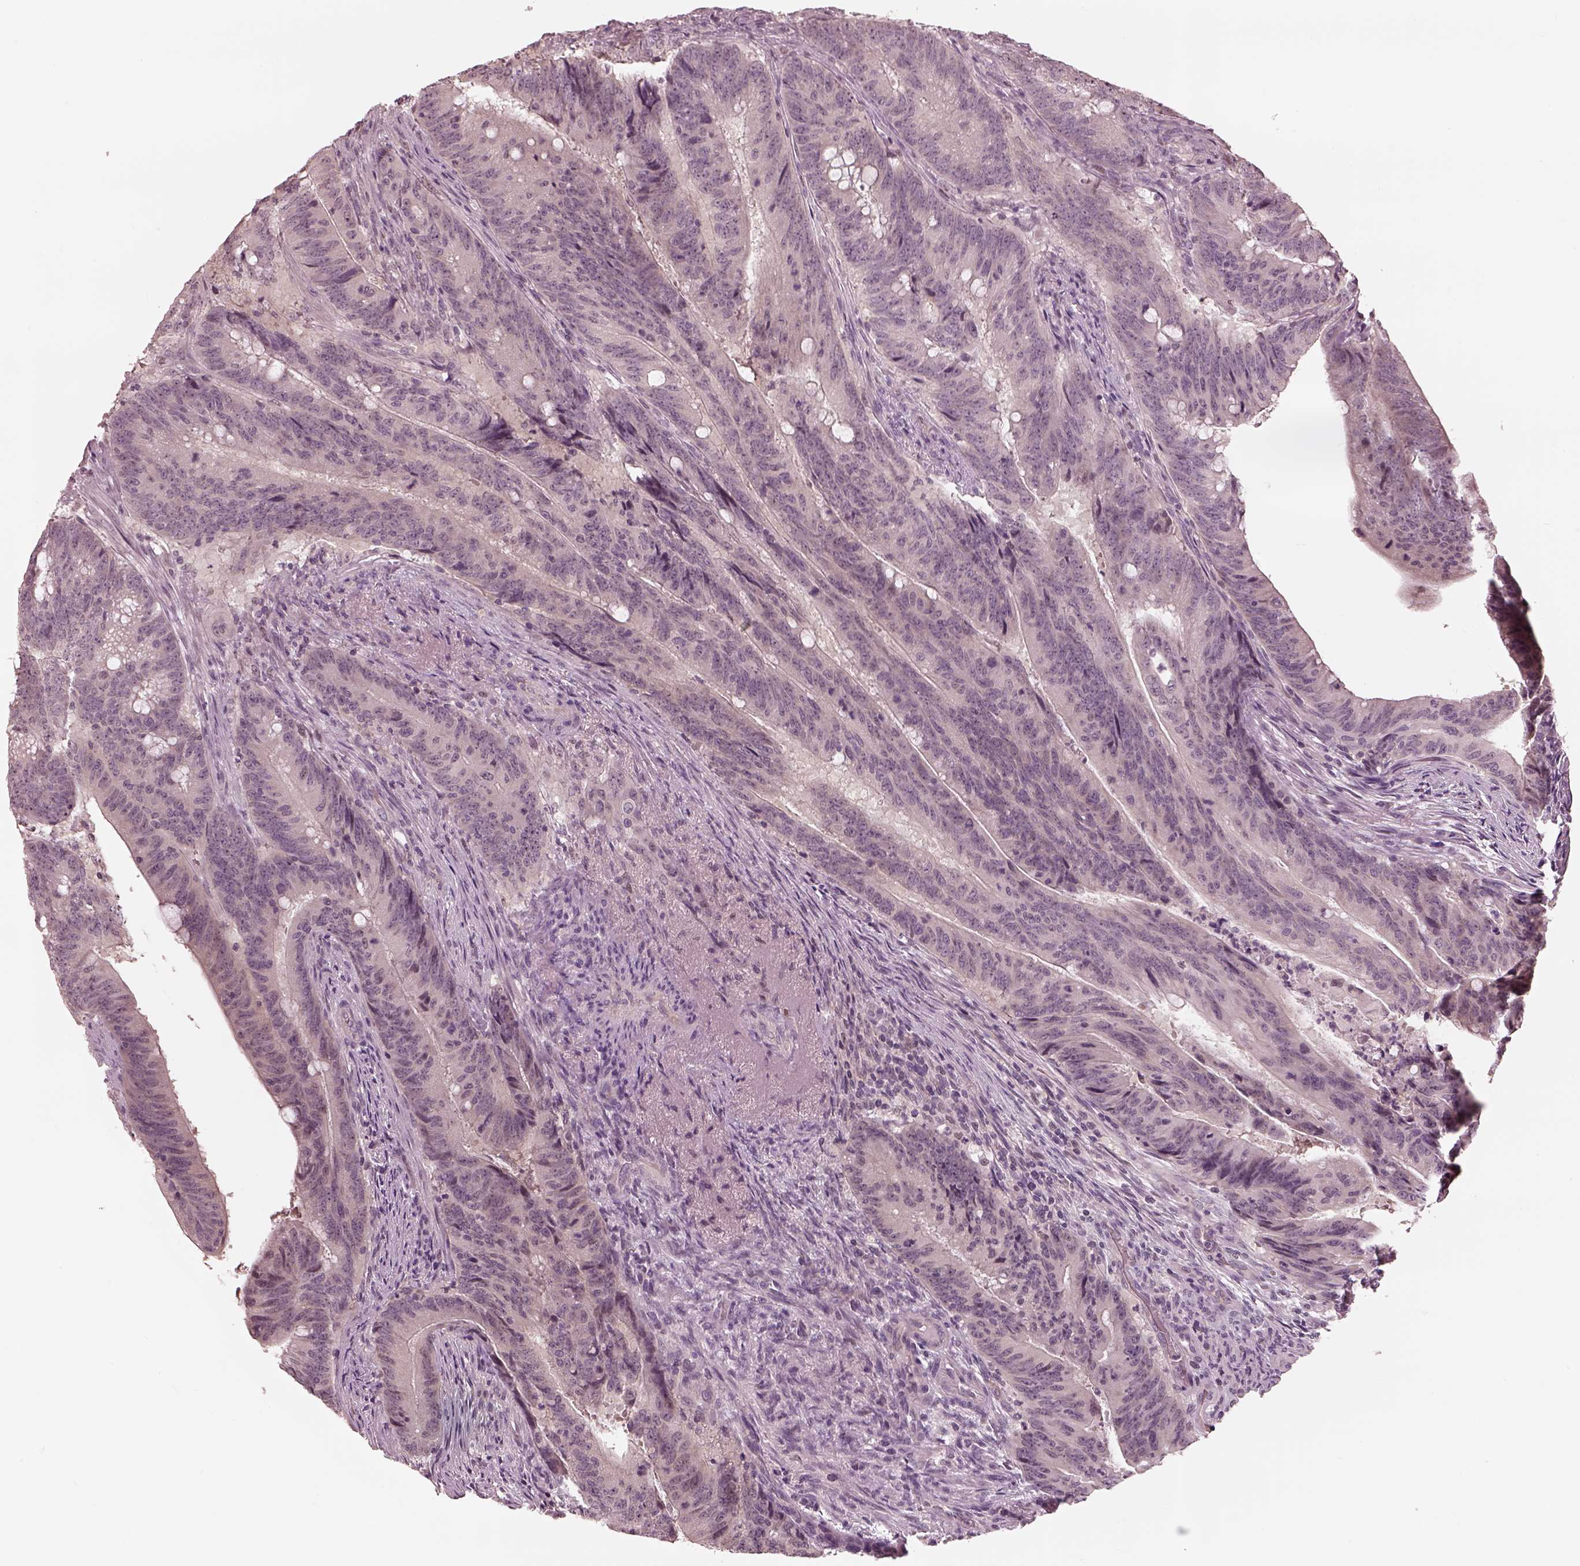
{"staining": {"intensity": "negative", "quantity": "none", "location": "none"}, "tissue": "colorectal cancer", "cell_type": "Tumor cells", "image_type": "cancer", "snomed": [{"axis": "morphology", "description": "Adenocarcinoma, NOS"}, {"axis": "topography", "description": "Colon"}], "caption": "The IHC histopathology image has no significant positivity in tumor cells of colorectal cancer tissue.", "gene": "IQCG", "patient": {"sex": "female", "age": 87}}